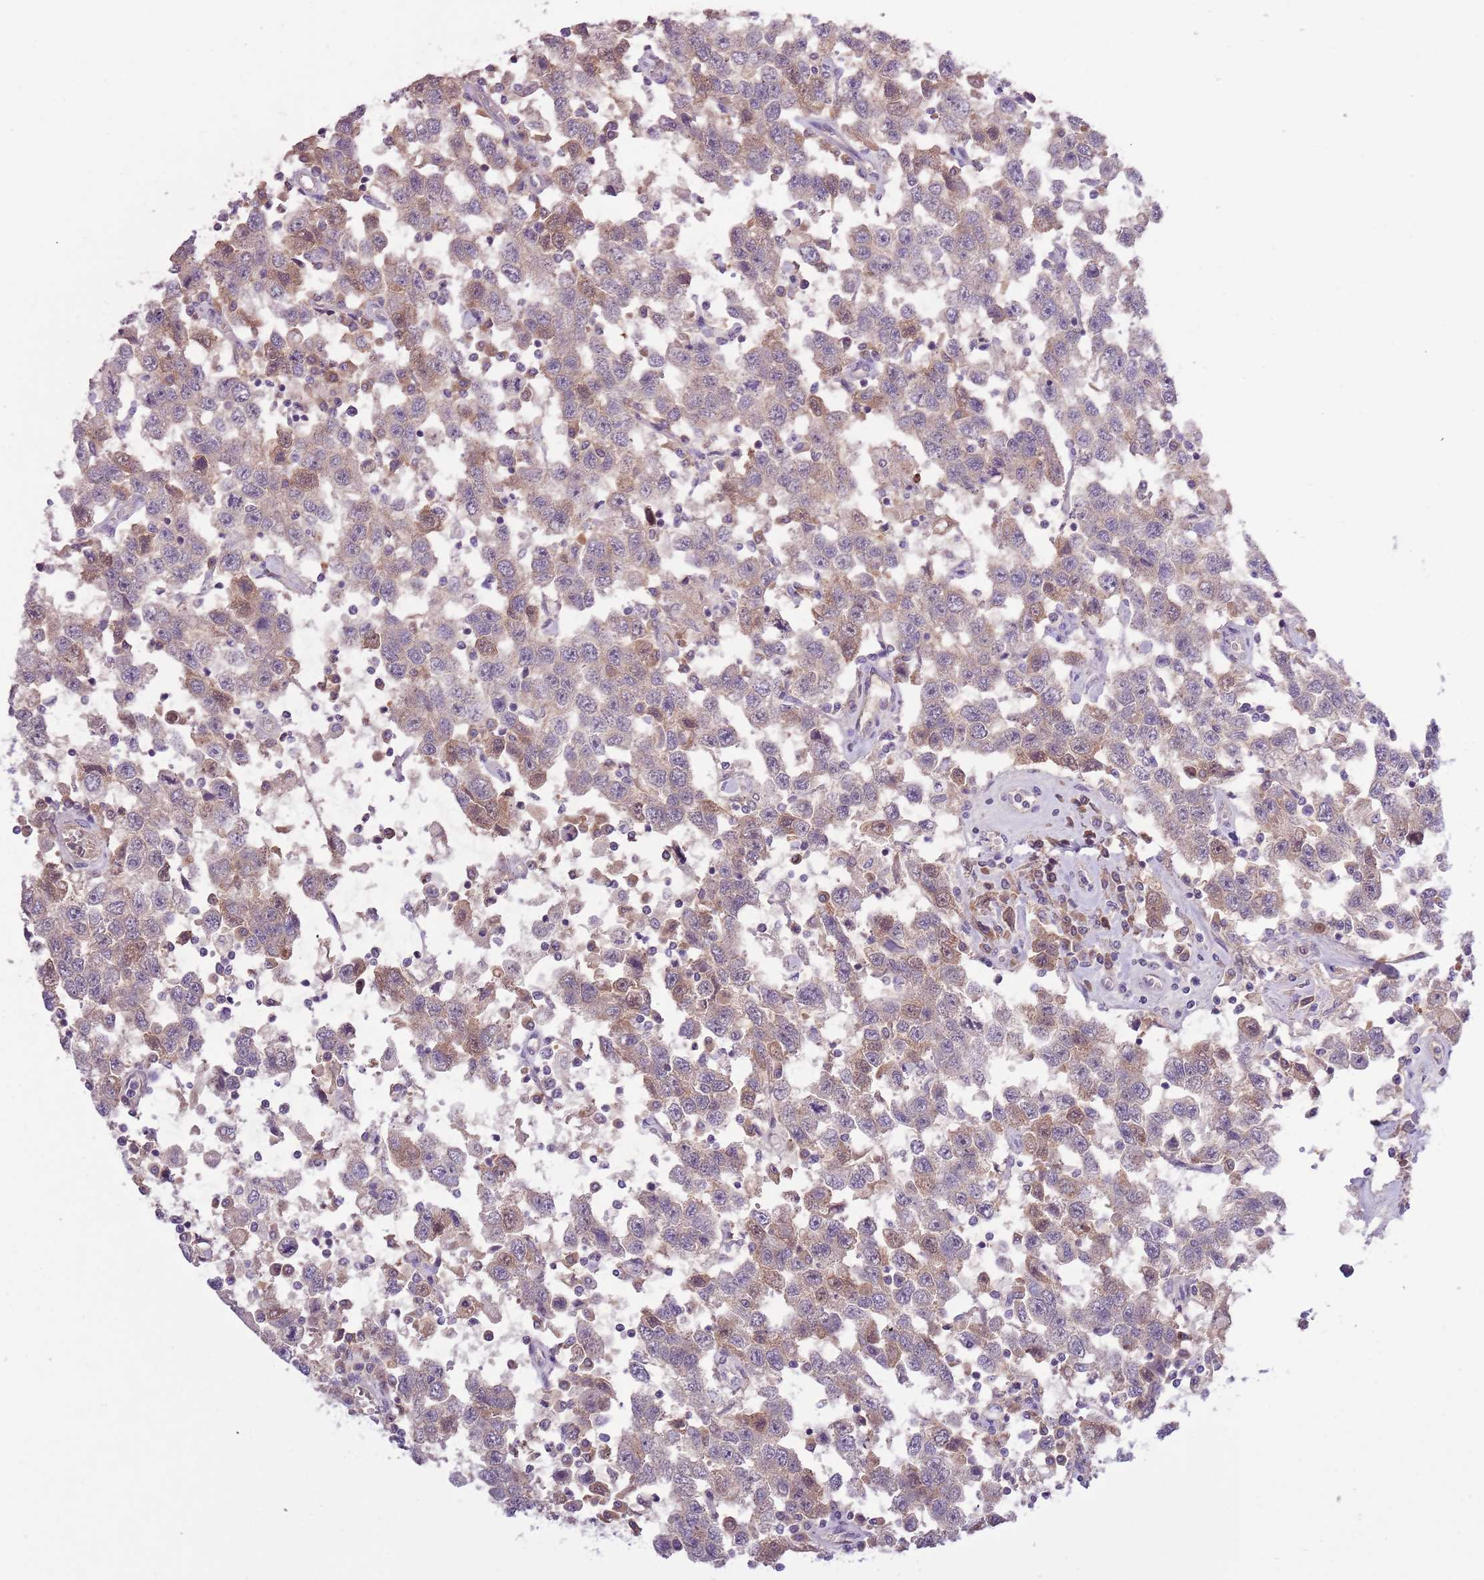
{"staining": {"intensity": "moderate", "quantity": "25%-75%", "location": "cytoplasmic/membranous"}, "tissue": "testis cancer", "cell_type": "Tumor cells", "image_type": "cancer", "snomed": [{"axis": "morphology", "description": "Seminoma, NOS"}, {"axis": "topography", "description": "Testis"}], "caption": "A histopathology image of seminoma (testis) stained for a protein displays moderate cytoplasmic/membranous brown staining in tumor cells.", "gene": "SHROOM3", "patient": {"sex": "male", "age": 41}}